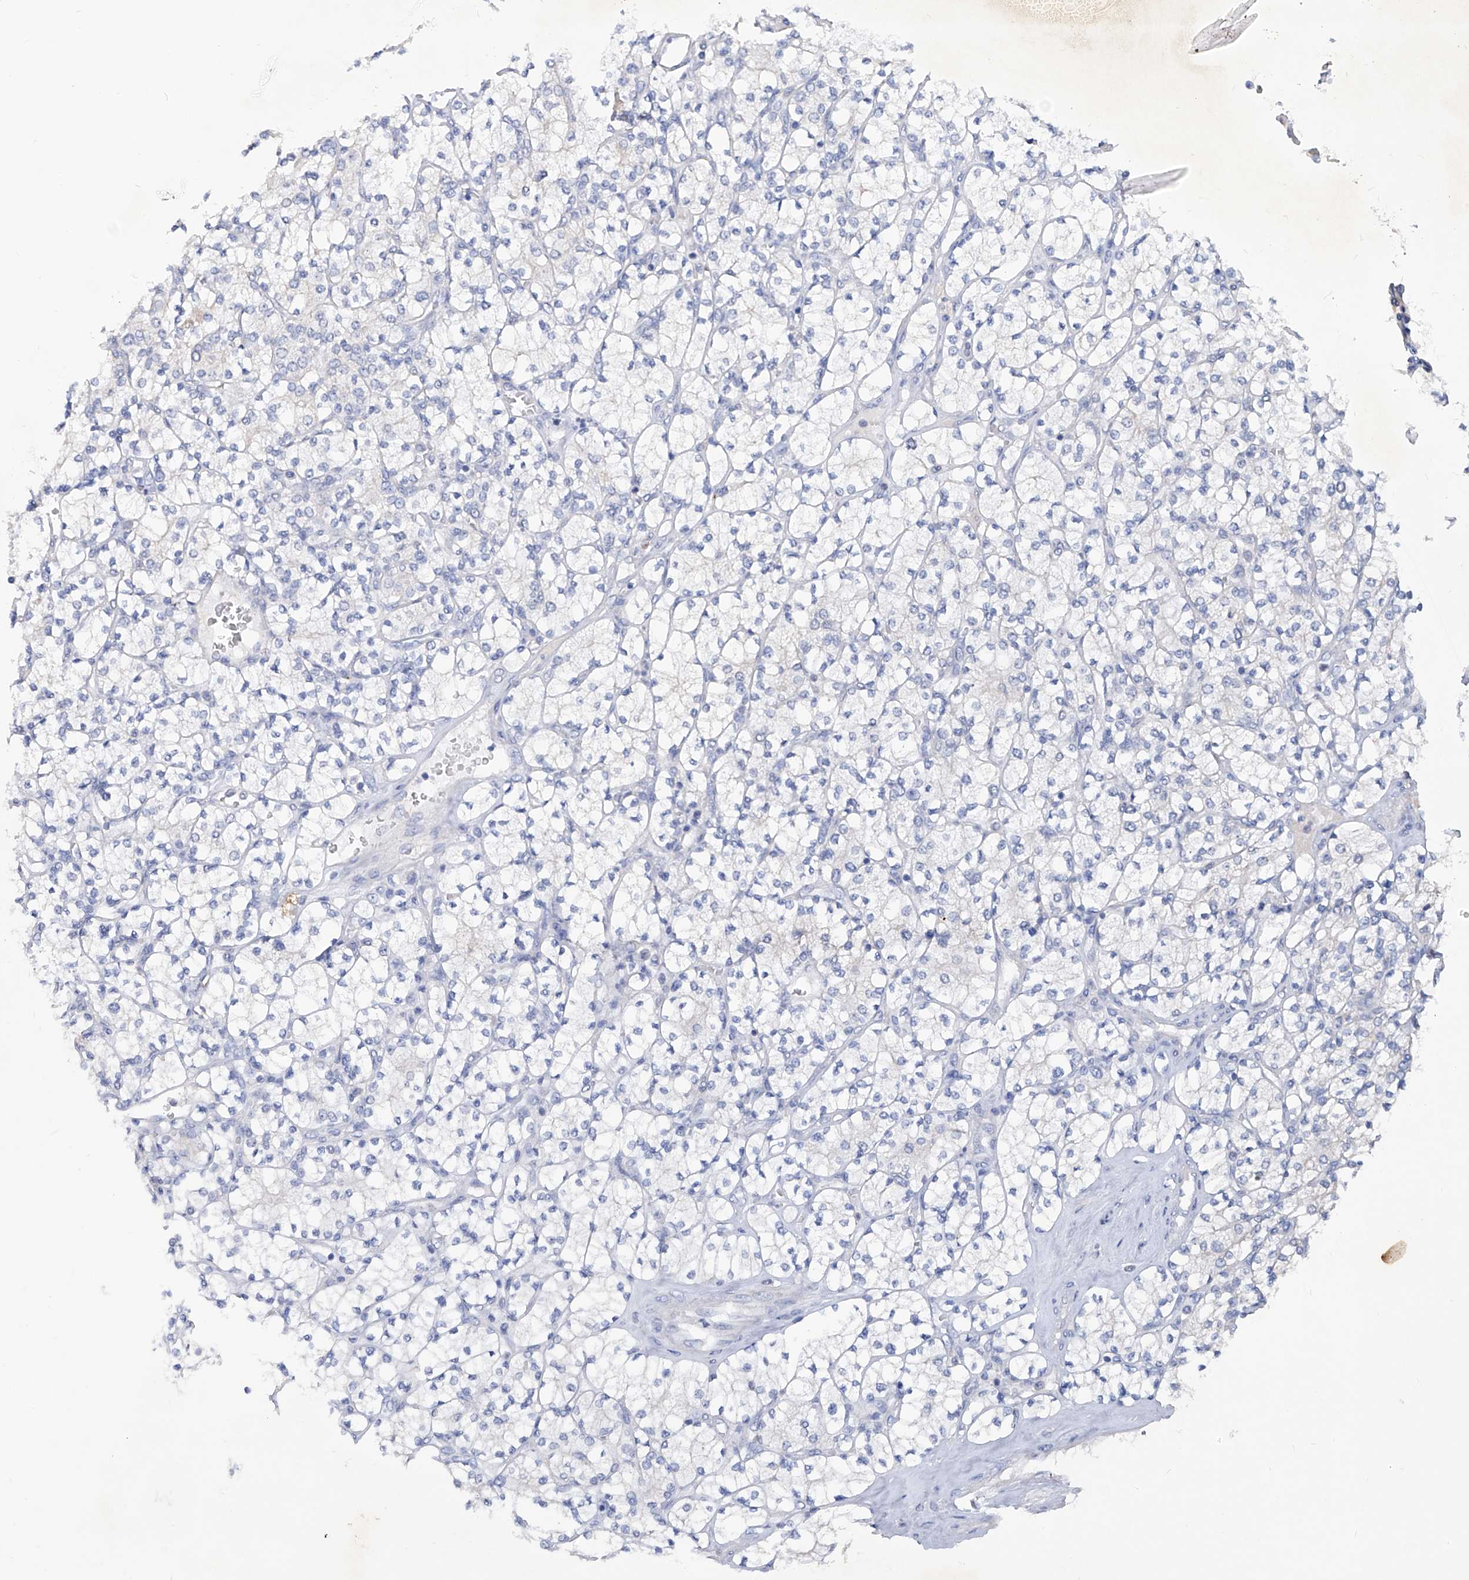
{"staining": {"intensity": "negative", "quantity": "none", "location": "none"}, "tissue": "renal cancer", "cell_type": "Tumor cells", "image_type": "cancer", "snomed": [{"axis": "morphology", "description": "Adenocarcinoma, NOS"}, {"axis": "topography", "description": "Kidney"}], "caption": "An immunohistochemistry photomicrograph of renal cancer (adenocarcinoma) is shown. There is no staining in tumor cells of renal cancer (adenocarcinoma).", "gene": "KLHL17", "patient": {"sex": "male", "age": 77}}